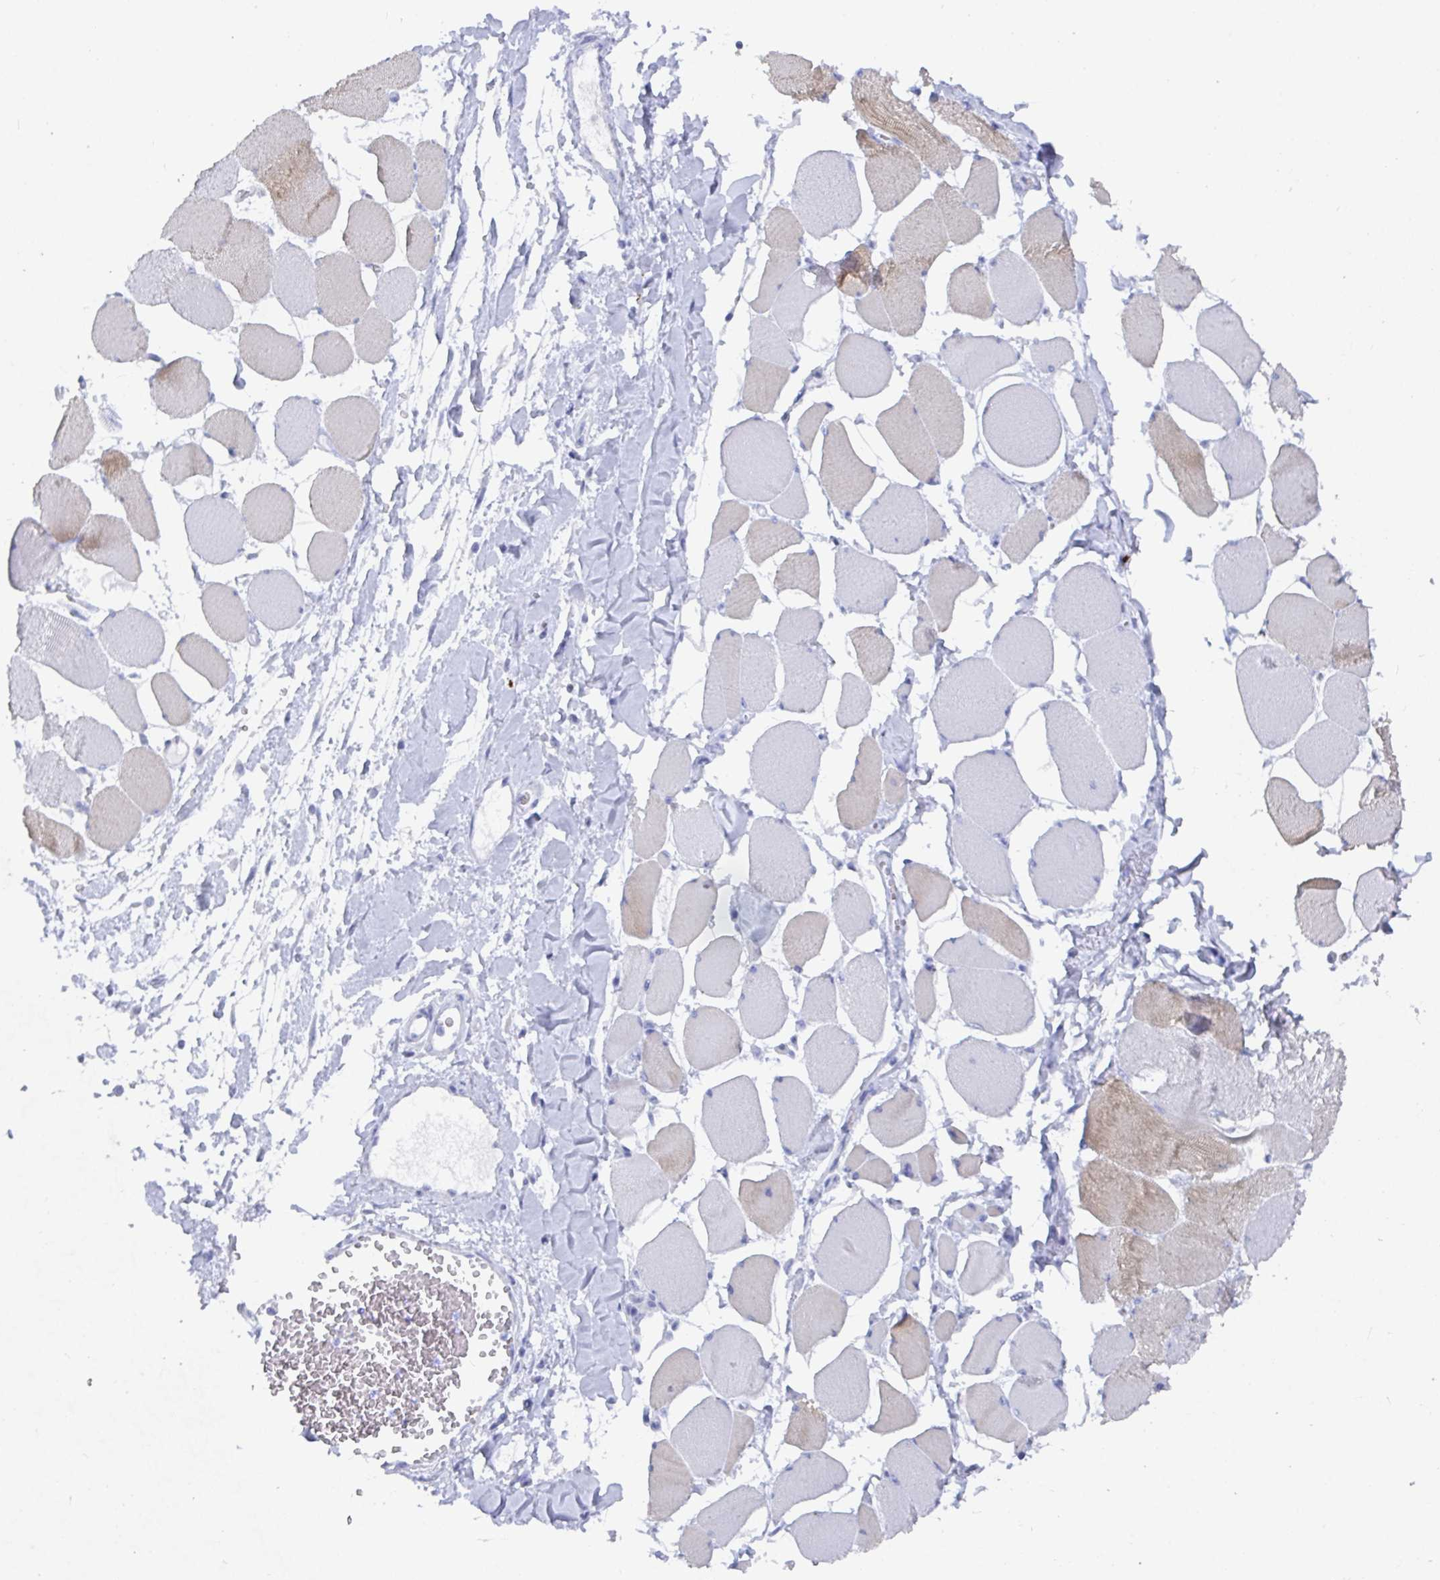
{"staining": {"intensity": "moderate", "quantity": "<25%", "location": "cytoplasmic/membranous"}, "tissue": "skeletal muscle", "cell_type": "Myocytes", "image_type": "normal", "snomed": [{"axis": "morphology", "description": "Normal tissue, NOS"}, {"axis": "topography", "description": "Skeletal muscle"}], "caption": "An IHC photomicrograph of unremarkable tissue is shown. Protein staining in brown highlights moderate cytoplasmic/membranous positivity in skeletal muscle within myocytes.", "gene": "GRIA1", "patient": {"sex": "female", "age": 75}}